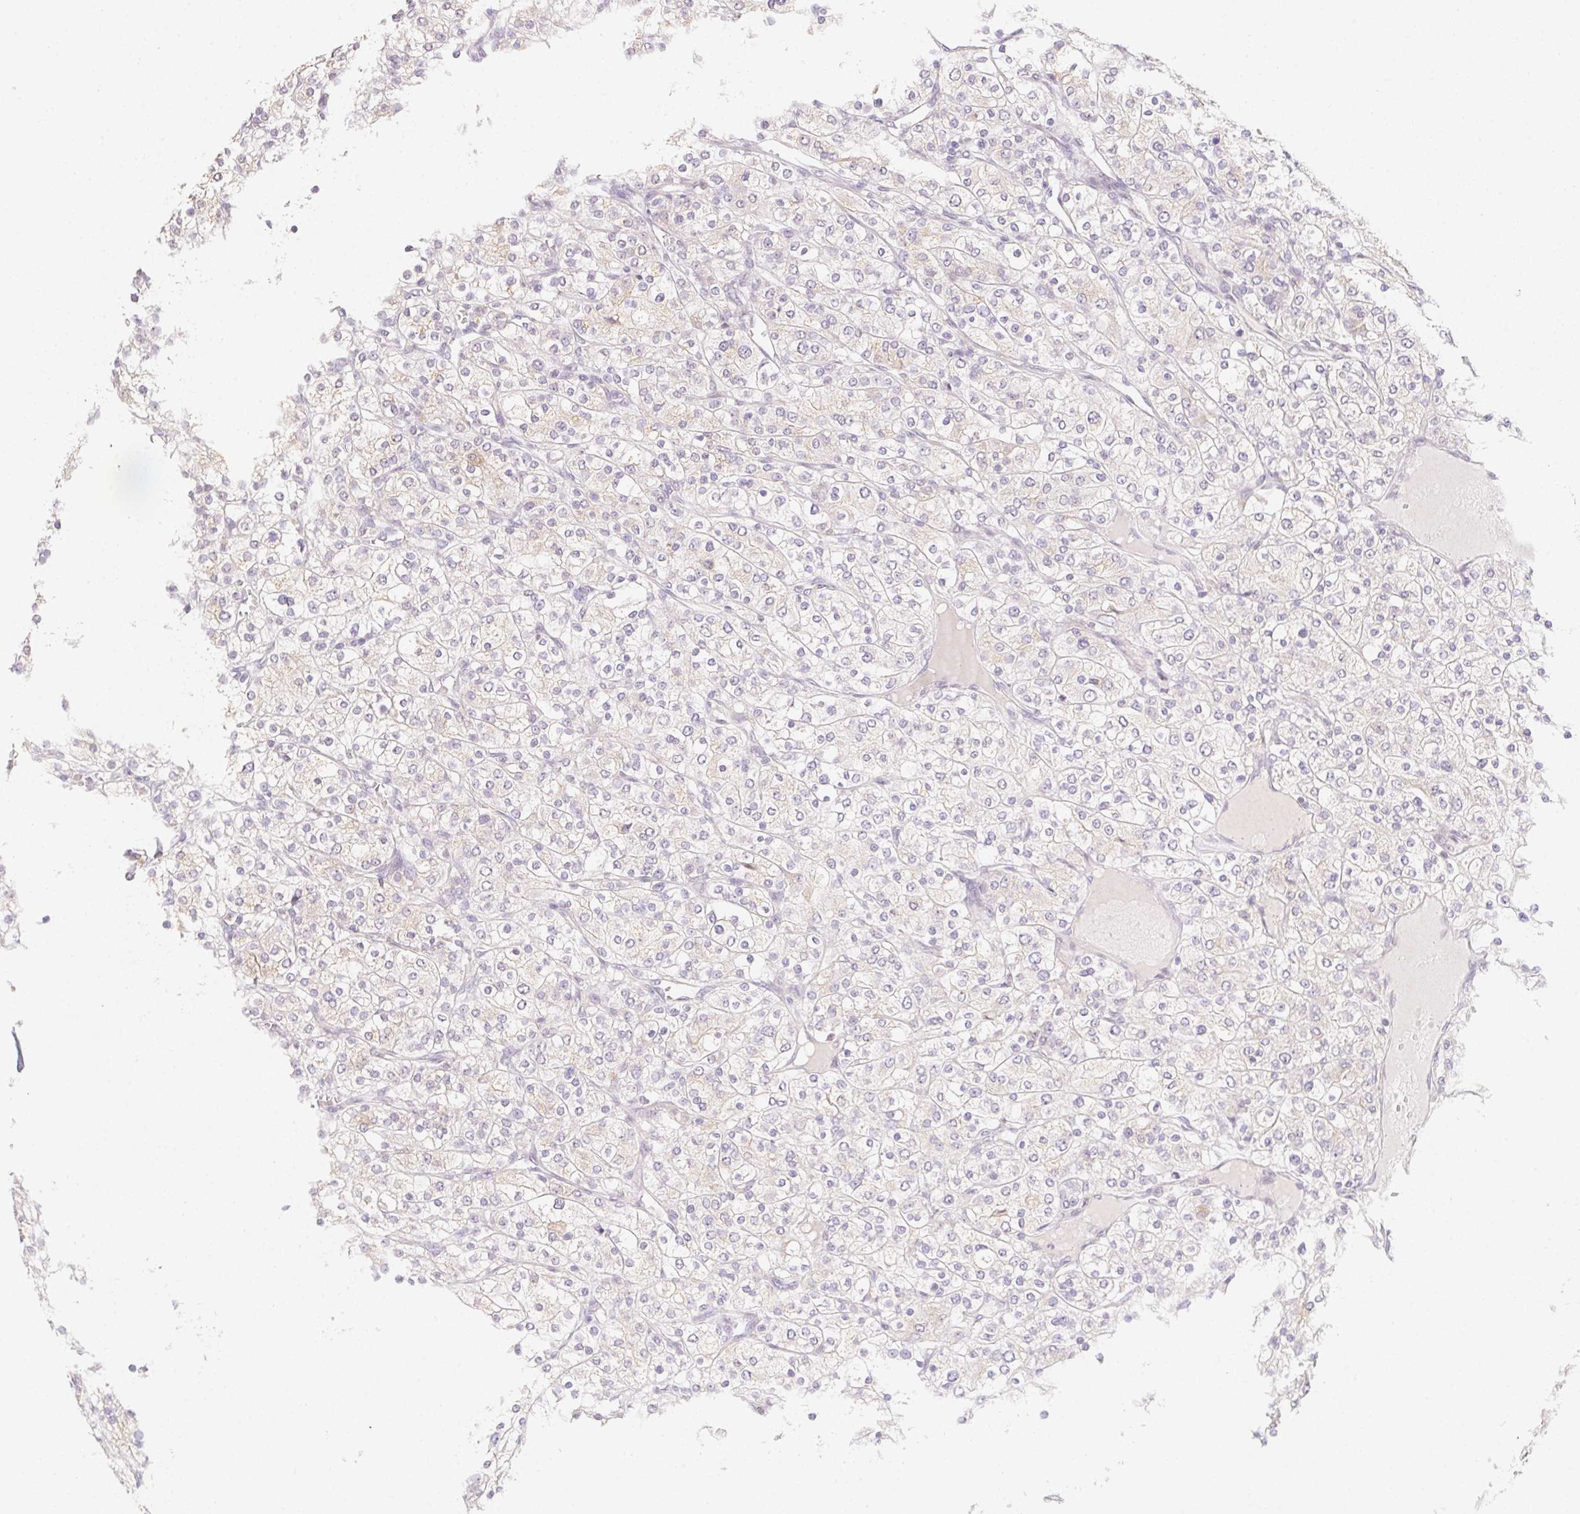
{"staining": {"intensity": "negative", "quantity": "none", "location": "none"}, "tissue": "renal cancer", "cell_type": "Tumor cells", "image_type": "cancer", "snomed": [{"axis": "morphology", "description": "Adenocarcinoma, NOS"}, {"axis": "topography", "description": "Kidney"}], "caption": "Protein analysis of renal cancer demonstrates no significant expression in tumor cells.", "gene": "SLC6A18", "patient": {"sex": "male", "age": 80}}